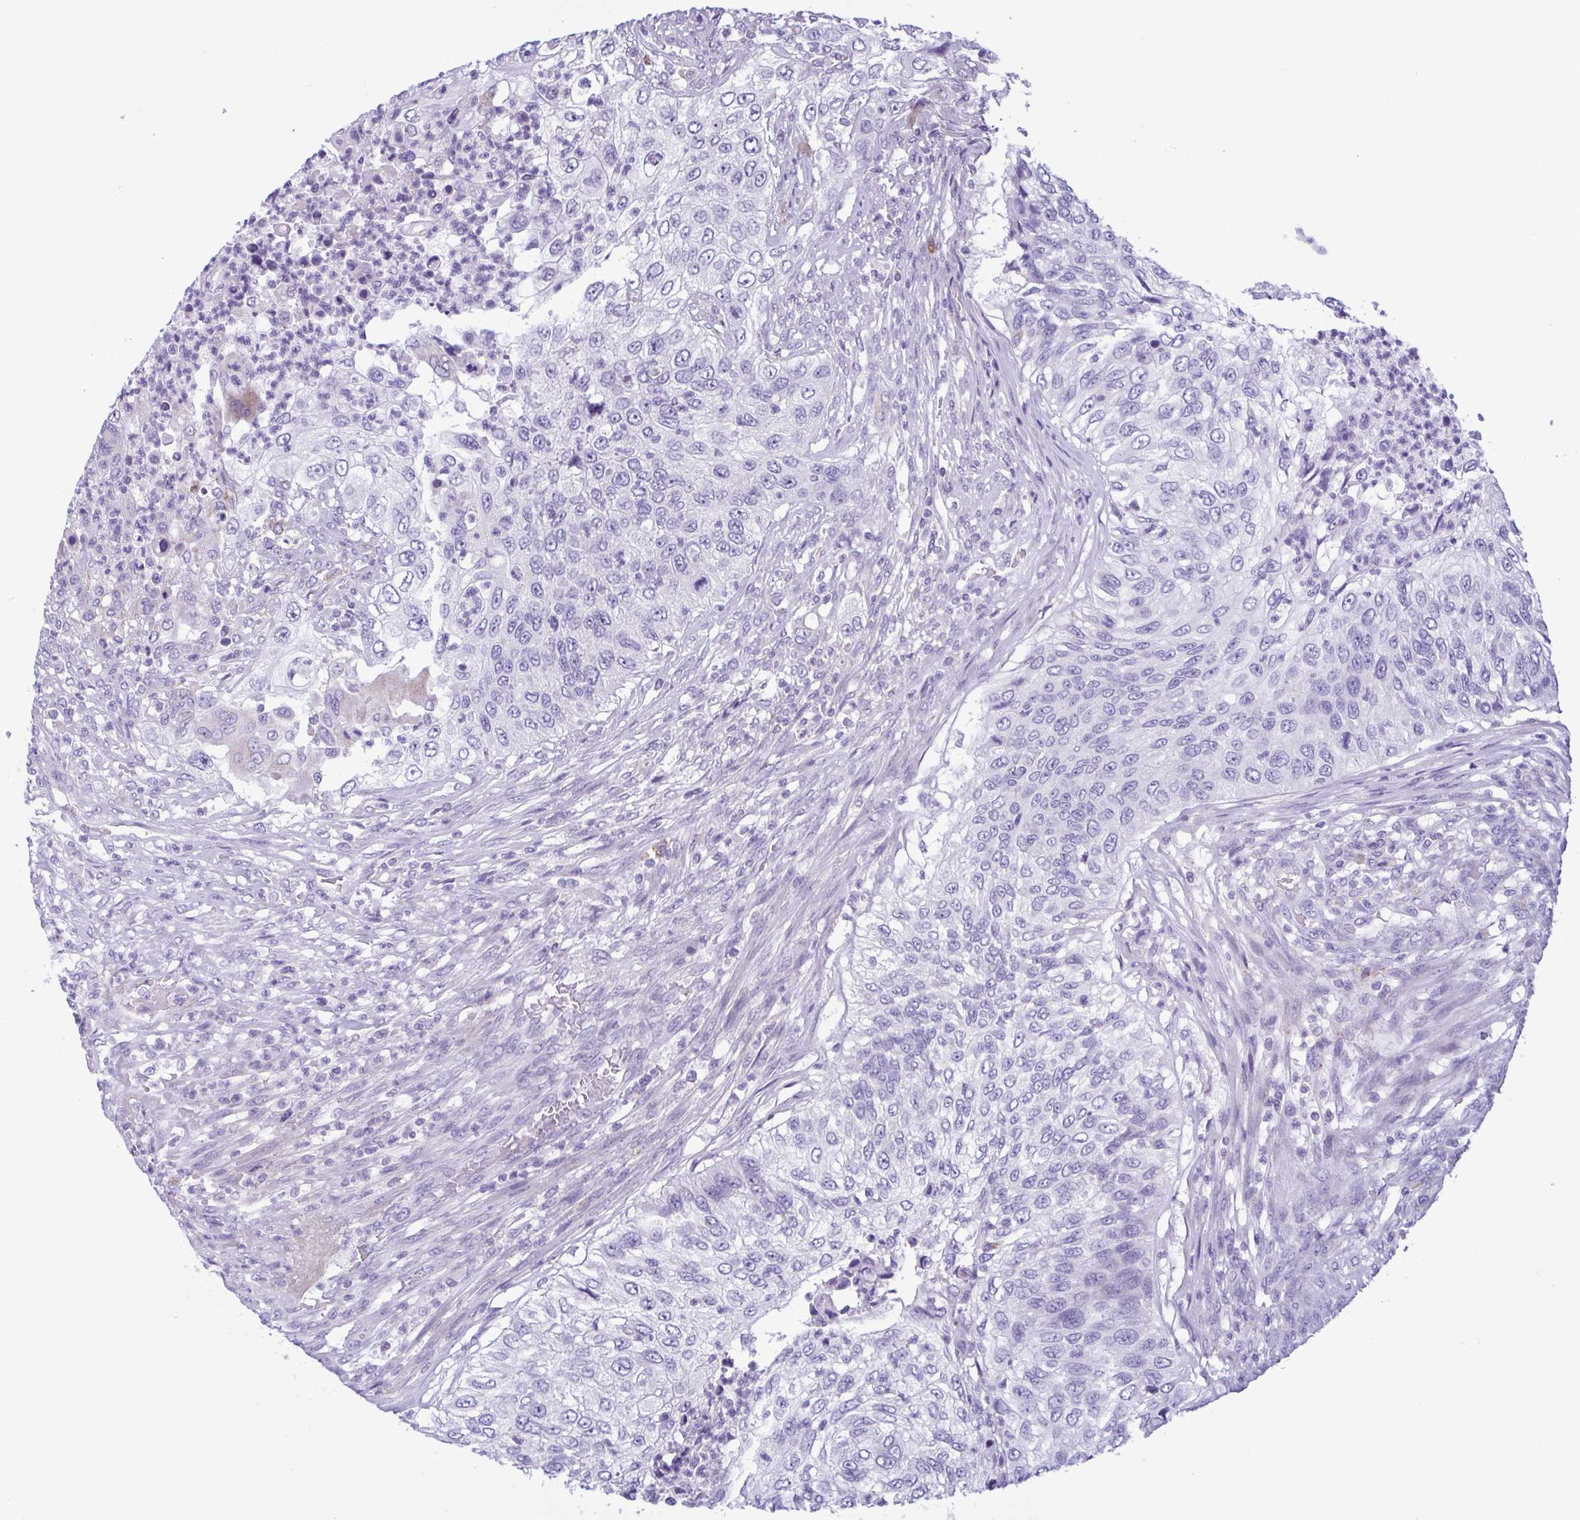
{"staining": {"intensity": "negative", "quantity": "none", "location": "none"}, "tissue": "urothelial cancer", "cell_type": "Tumor cells", "image_type": "cancer", "snomed": [{"axis": "morphology", "description": "Urothelial carcinoma, High grade"}, {"axis": "topography", "description": "Urinary bladder"}], "caption": "Immunohistochemistry (IHC) histopathology image of neoplastic tissue: urothelial cancer stained with DAB exhibits no significant protein expression in tumor cells.", "gene": "F13B", "patient": {"sex": "female", "age": 60}}